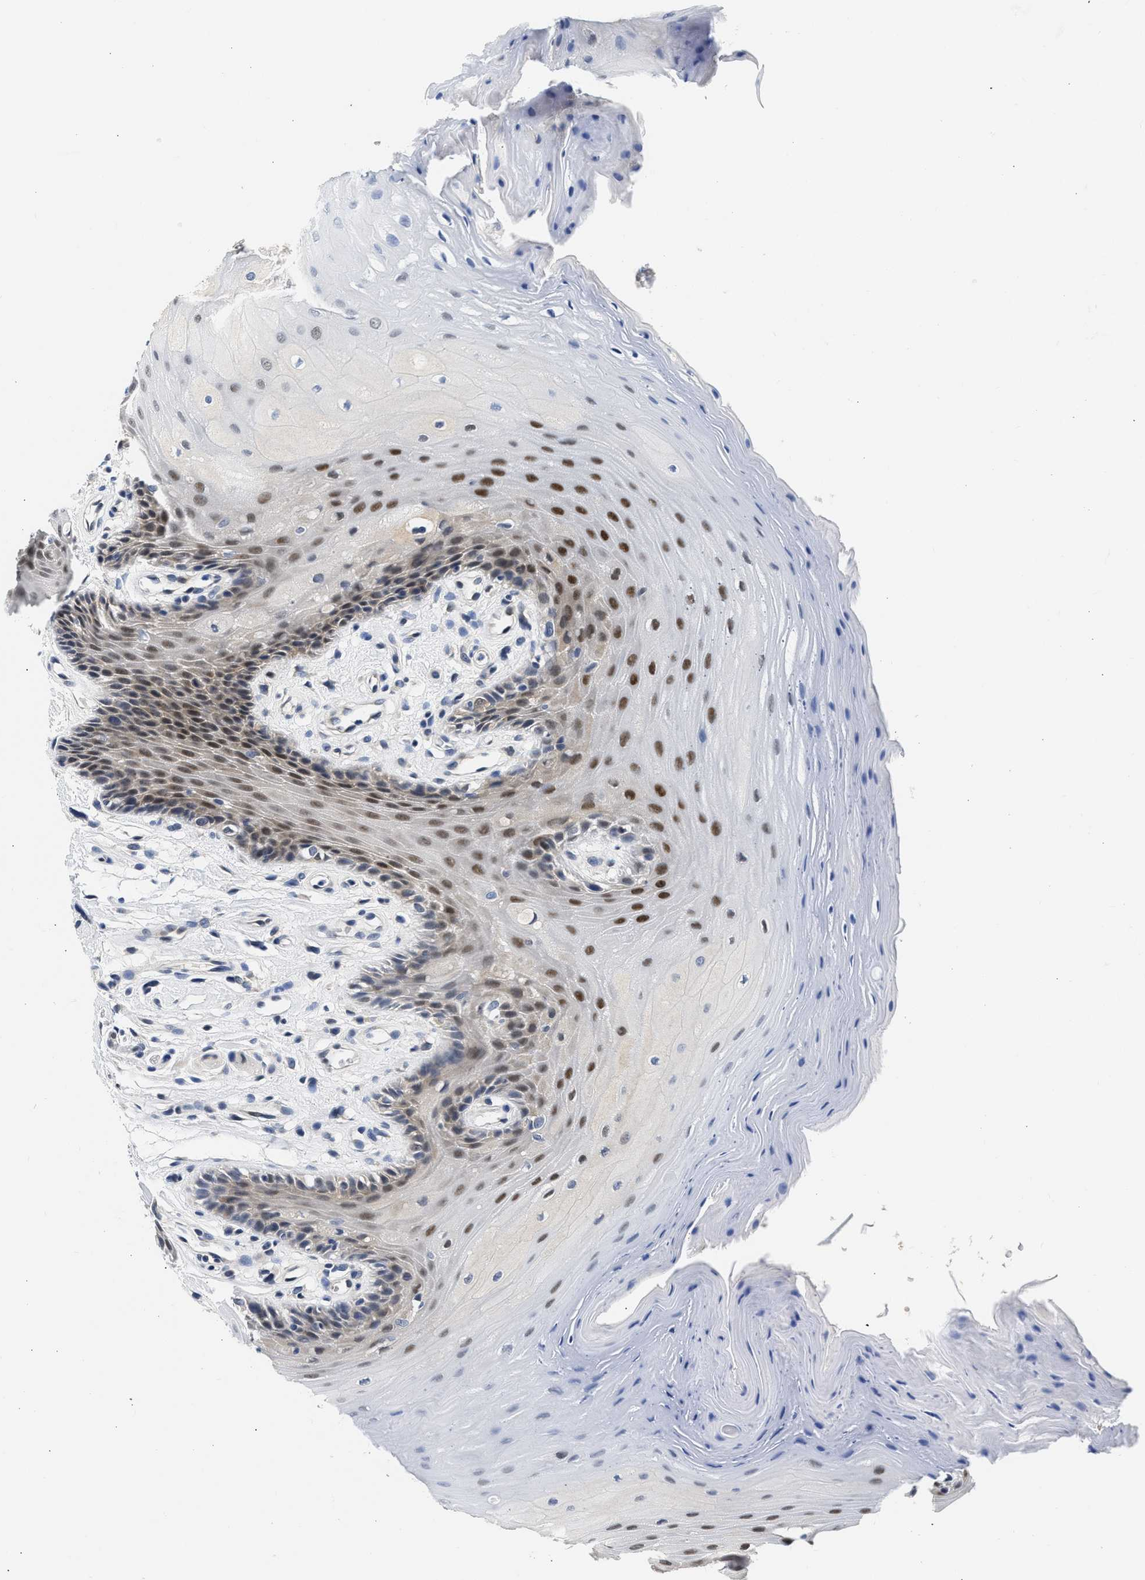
{"staining": {"intensity": "strong", "quantity": "25%-75%", "location": "nuclear"}, "tissue": "oral mucosa", "cell_type": "Squamous epithelial cells", "image_type": "normal", "snomed": [{"axis": "morphology", "description": "Normal tissue, NOS"}, {"axis": "morphology", "description": "Squamous cell carcinoma, NOS"}, {"axis": "topography", "description": "Oral tissue"}, {"axis": "topography", "description": "Head-Neck"}], "caption": "DAB immunohistochemical staining of benign human oral mucosa shows strong nuclear protein expression in approximately 25%-75% of squamous epithelial cells.", "gene": "XPO5", "patient": {"sex": "male", "age": 71}}